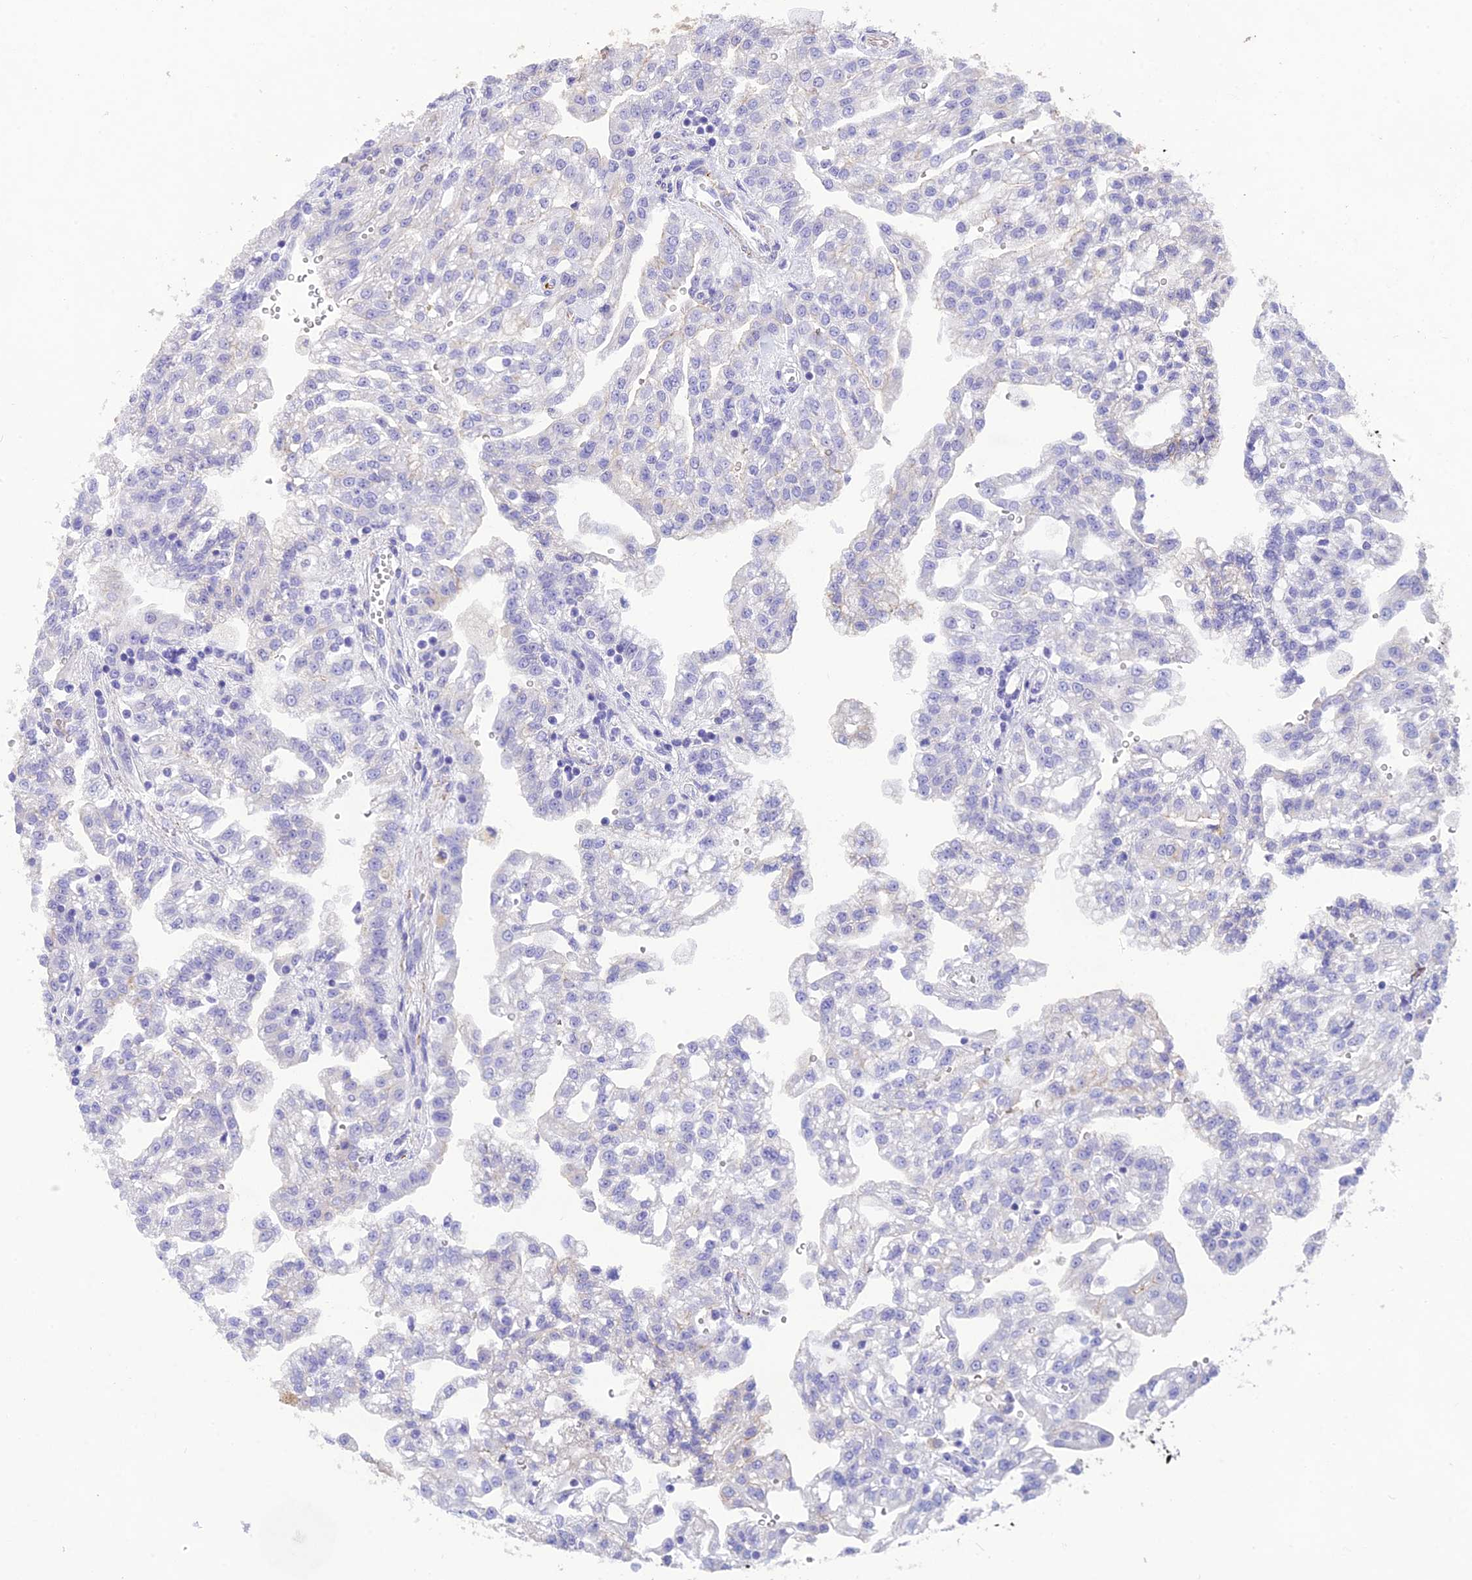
{"staining": {"intensity": "negative", "quantity": "none", "location": "none"}, "tissue": "renal cancer", "cell_type": "Tumor cells", "image_type": "cancer", "snomed": [{"axis": "morphology", "description": "Adenocarcinoma, NOS"}, {"axis": "topography", "description": "Kidney"}], "caption": "Tumor cells show no significant staining in renal cancer.", "gene": "HSD17B2", "patient": {"sex": "male", "age": 63}}